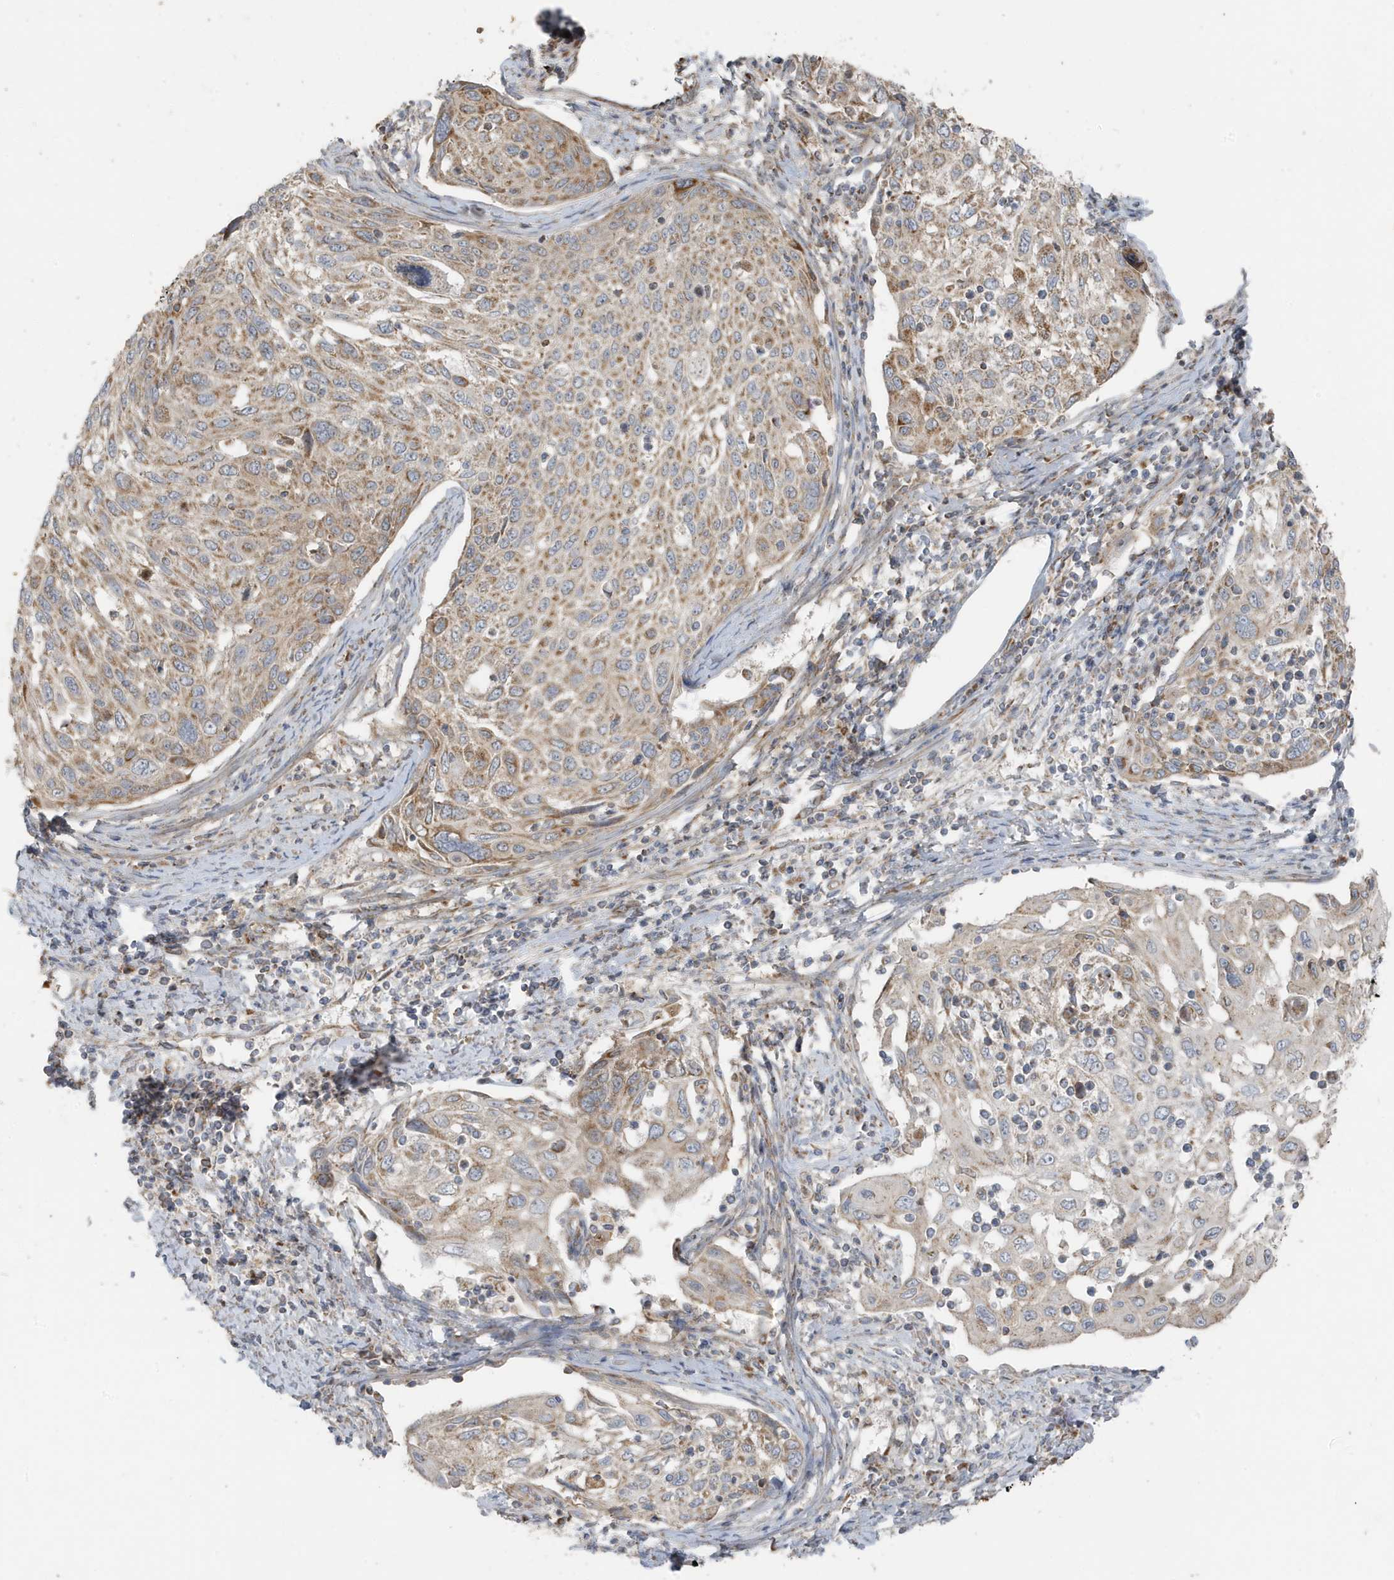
{"staining": {"intensity": "moderate", "quantity": ">75%", "location": "cytoplasmic/membranous"}, "tissue": "cervical cancer", "cell_type": "Tumor cells", "image_type": "cancer", "snomed": [{"axis": "morphology", "description": "Squamous cell carcinoma, NOS"}, {"axis": "topography", "description": "Cervix"}], "caption": "This photomicrograph exhibits IHC staining of squamous cell carcinoma (cervical), with medium moderate cytoplasmic/membranous positivity in about >75% of tumor cells.", "gene": "GOLGA4", "patient": {"sex": "female", "age": 70}}